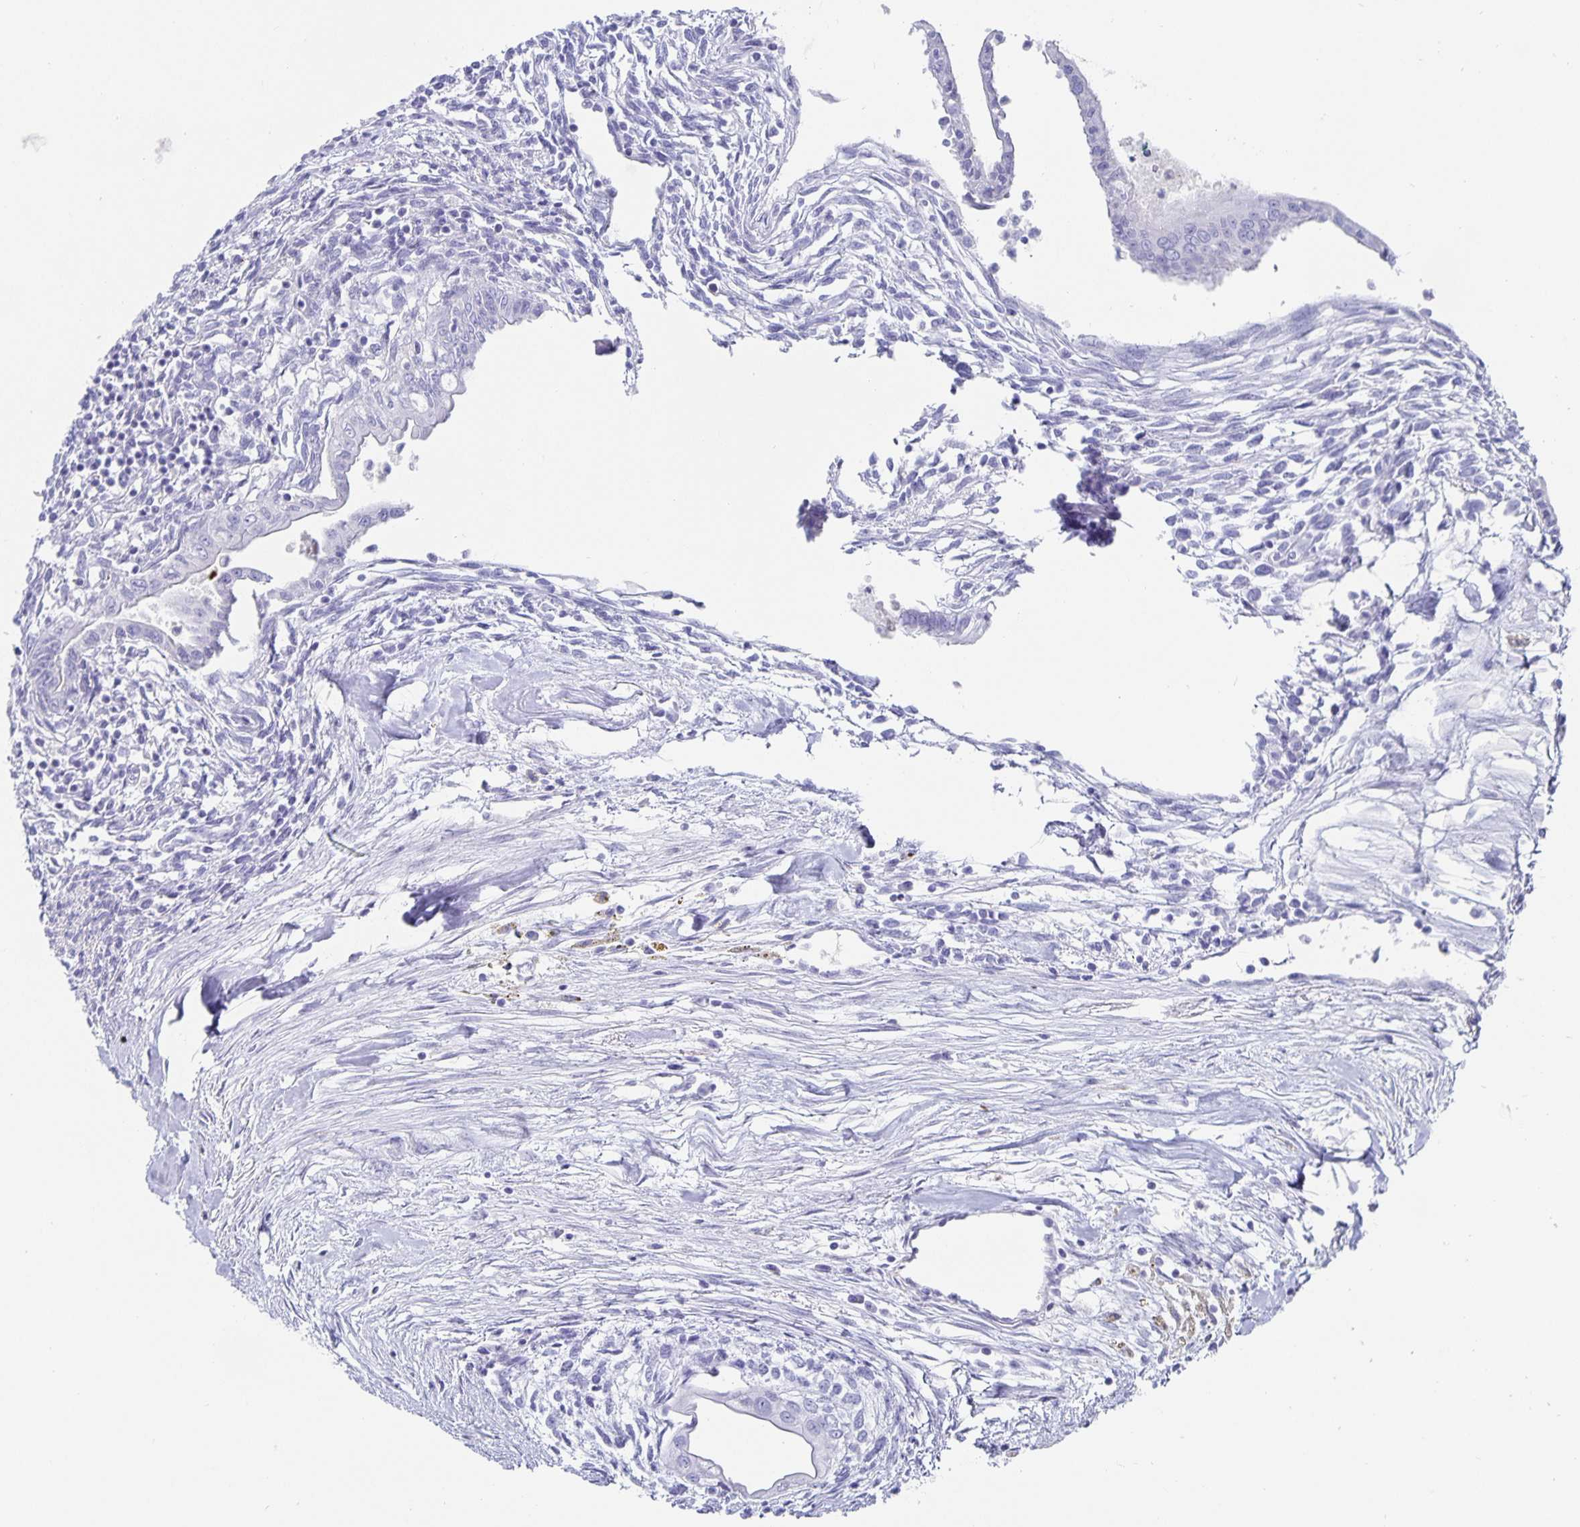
{"staining": {"intensity": "strong", "quantity": "<25%", "location": "cytoplasmic/membranous"}, "tissue": "testis cancer", "cell_type": "Tumor cells", "image_type": "cancer", "snomed": [{"axis": "morphology", "description": "Carcinoma, Embryonal, NOS"}, {"axis": "topography", "description": "Testis"}], "caption": "Strong cytoplasmic/membranous protein expression is appreciated in approximately <25% of tumor cells in embryonal carcinoma (testis).", "gene": "CHGA", "patient": {"sex": "male", "age": 37}}